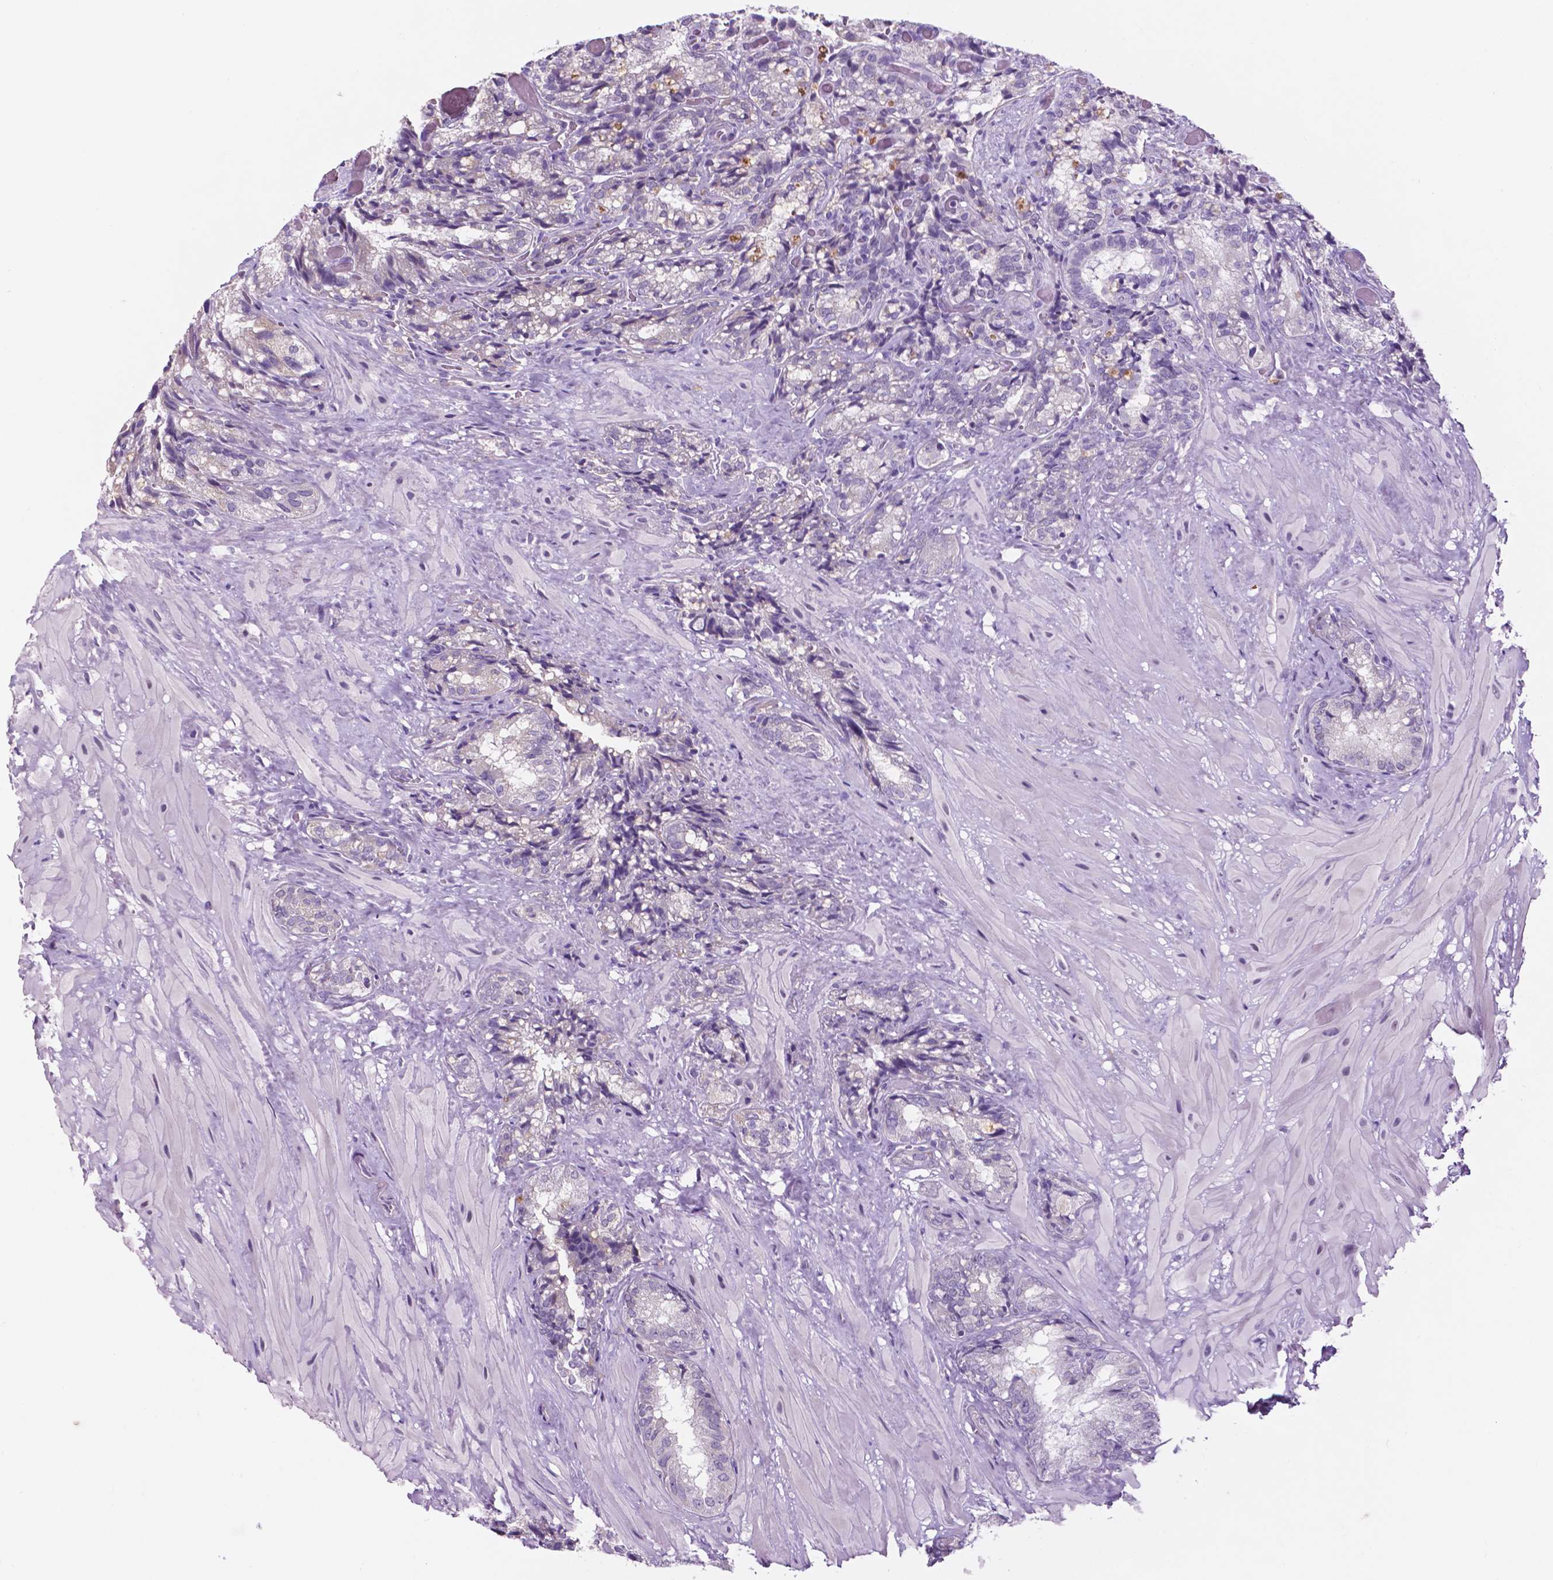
{"staining": {"intensity": "negative", "quantity": "none", "location": "none"}, "tissue": "seminal vesicle", "cell_type": "Glandular cells", "image_type": "normal", "snomed": [{"axis": "morphology", "description": "Normal tissue, NOS"}, {"axis": "topography", "description": "Seminal veicle"}], "caption": "Image shows no significant protein positivity in glandular cells of normal seminal vesicle. Brightfield microscopy of immunohistochemistry (IHC) stained with DAB (3,3'-diaminobenzidine) (brown) and hematoxylin (blue), captured at high magnification.", "gene": "FAM50B", "patient": {"sex": "male", "age": 57}}